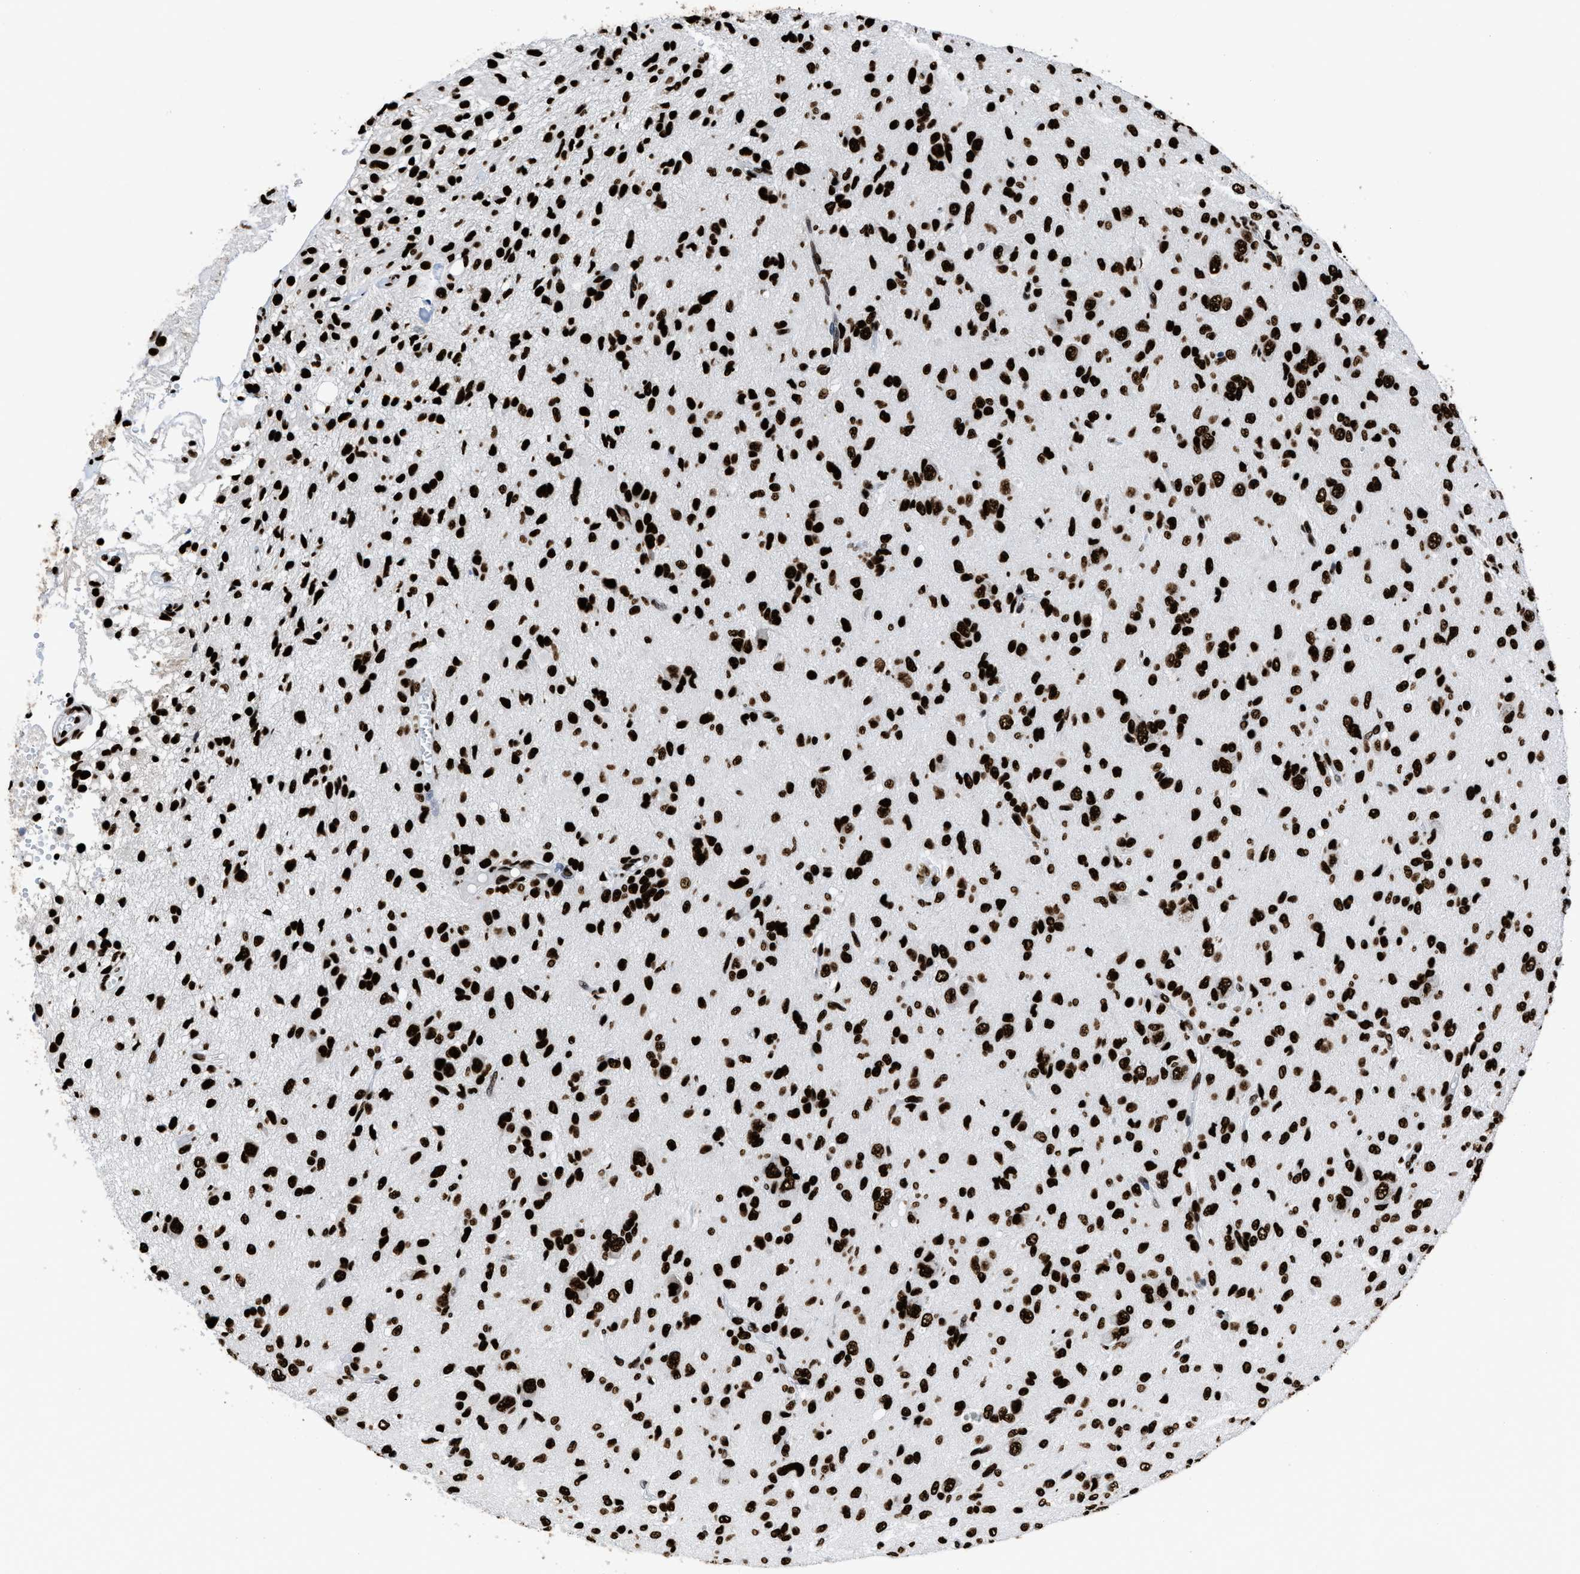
{"staining": {"intensity": "strong", "quantity": ">75%", "location": "nuclear"}, "tissue": "glioma", "cell_type": "Tumor cells", "image_type": "cancer", "snomed": [{"axis": "morphology", "description": "Glioma, malignant, High grade"}, {"axis": "topography", "description": "Brain"}], "caption": "A high amount of strong nuclear staining is identified in about >75% of tumor cells in glioma tissue.", "gene": "HNRNPM", "patient": {"sex": "female", "age": 59}}